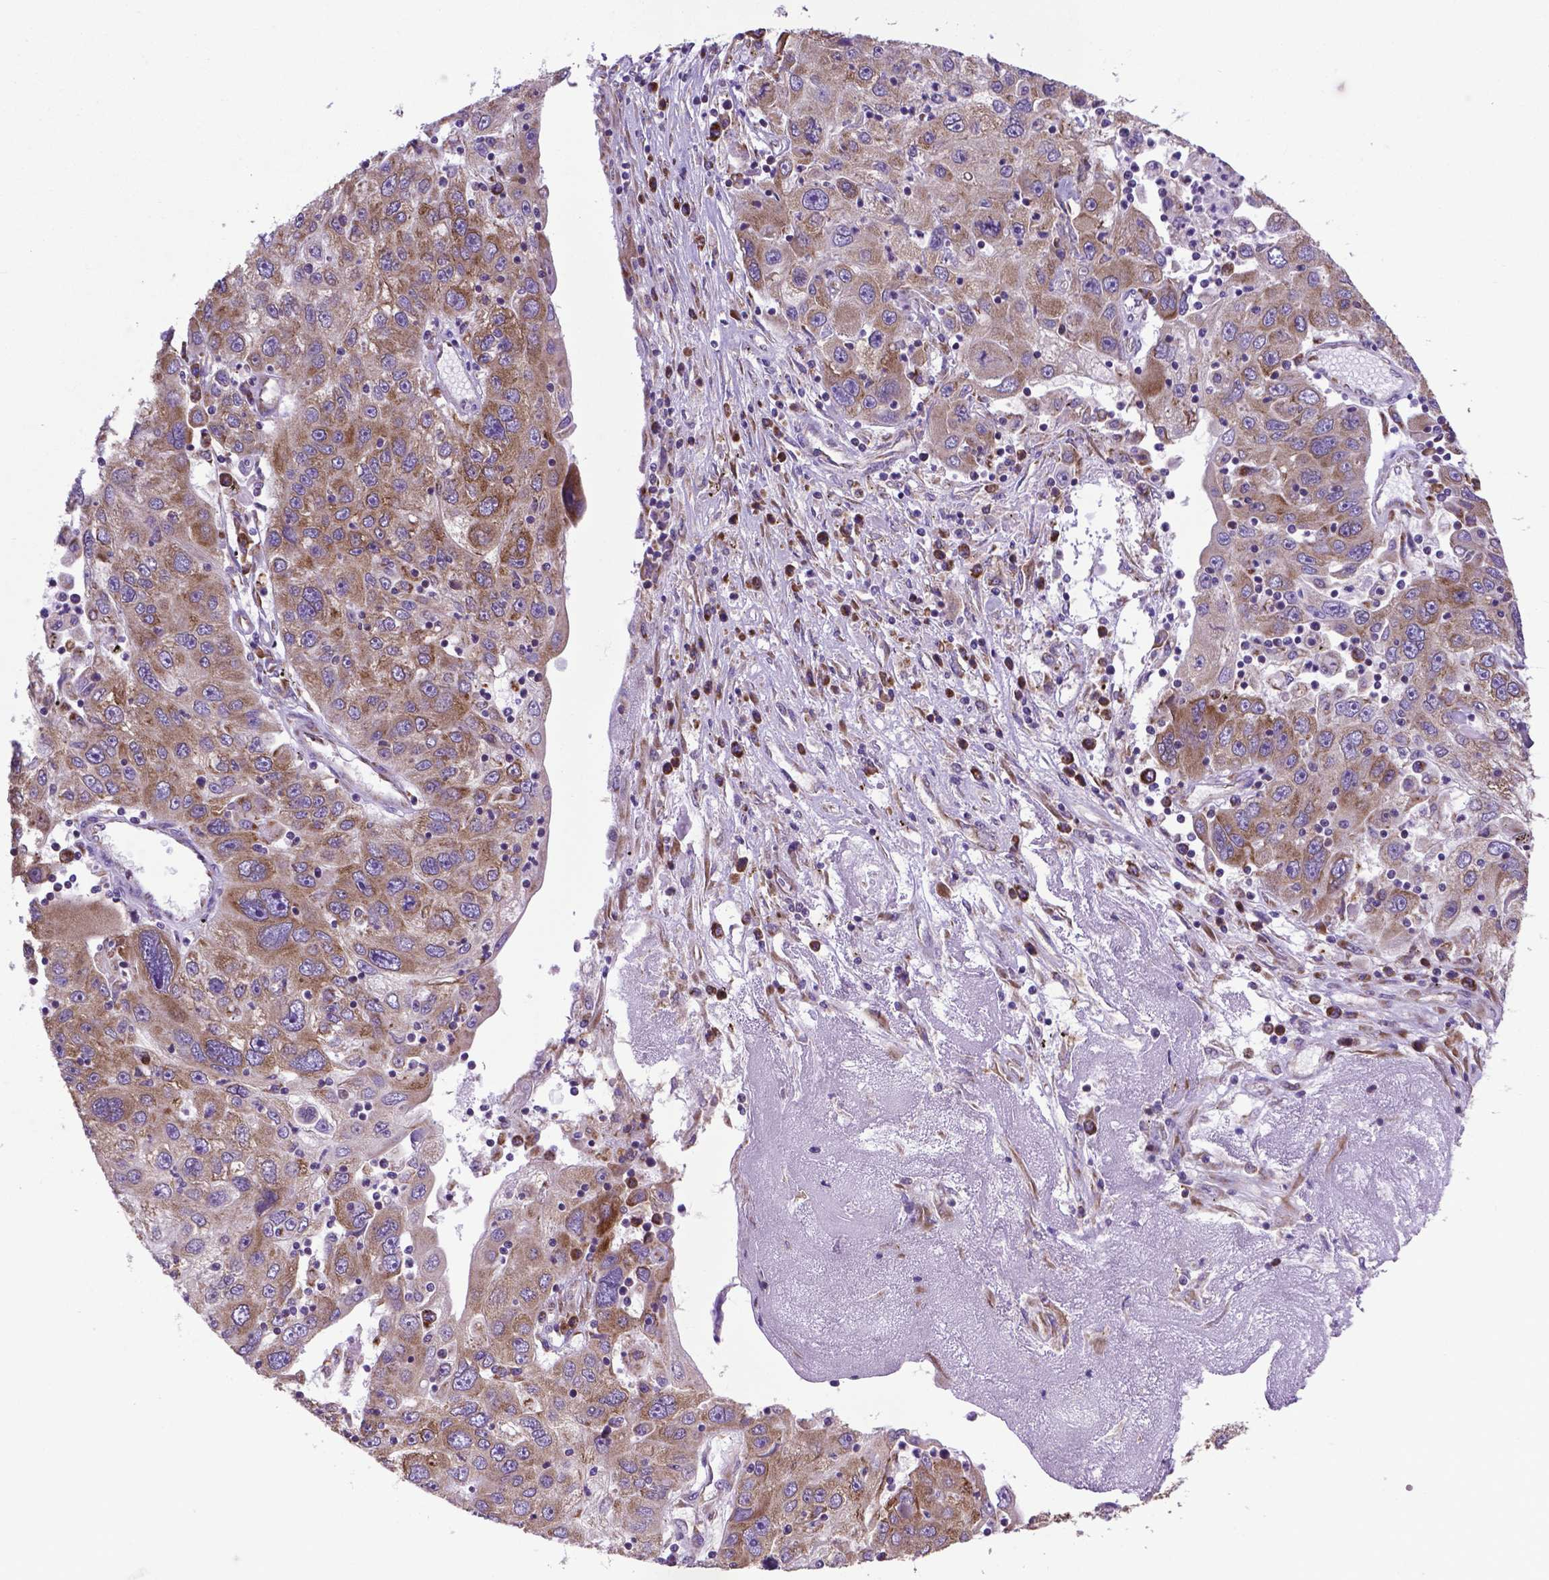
{"staining": {"intensity": "moderate", "quantity": ">75%", "location": "cytoplasmic/membranous"}, "tissue": "stomach cancer", "cell_type": "Tumor cells", "image_type": "cancer", "snomed": [{"axis": "morphology", "description": "Adenocarcinoma, NOS"}, {"axis": "topography", "description": "Stomach"}], "caption": "Tumor cells exhibit medium levels of moderate cytoplasmic/membranous staining in about >75% of cells in human stomach cancer (adenocarcinoma).", "gene": "WDR83OS", "patient": {"sex": "male", "age": 56}}